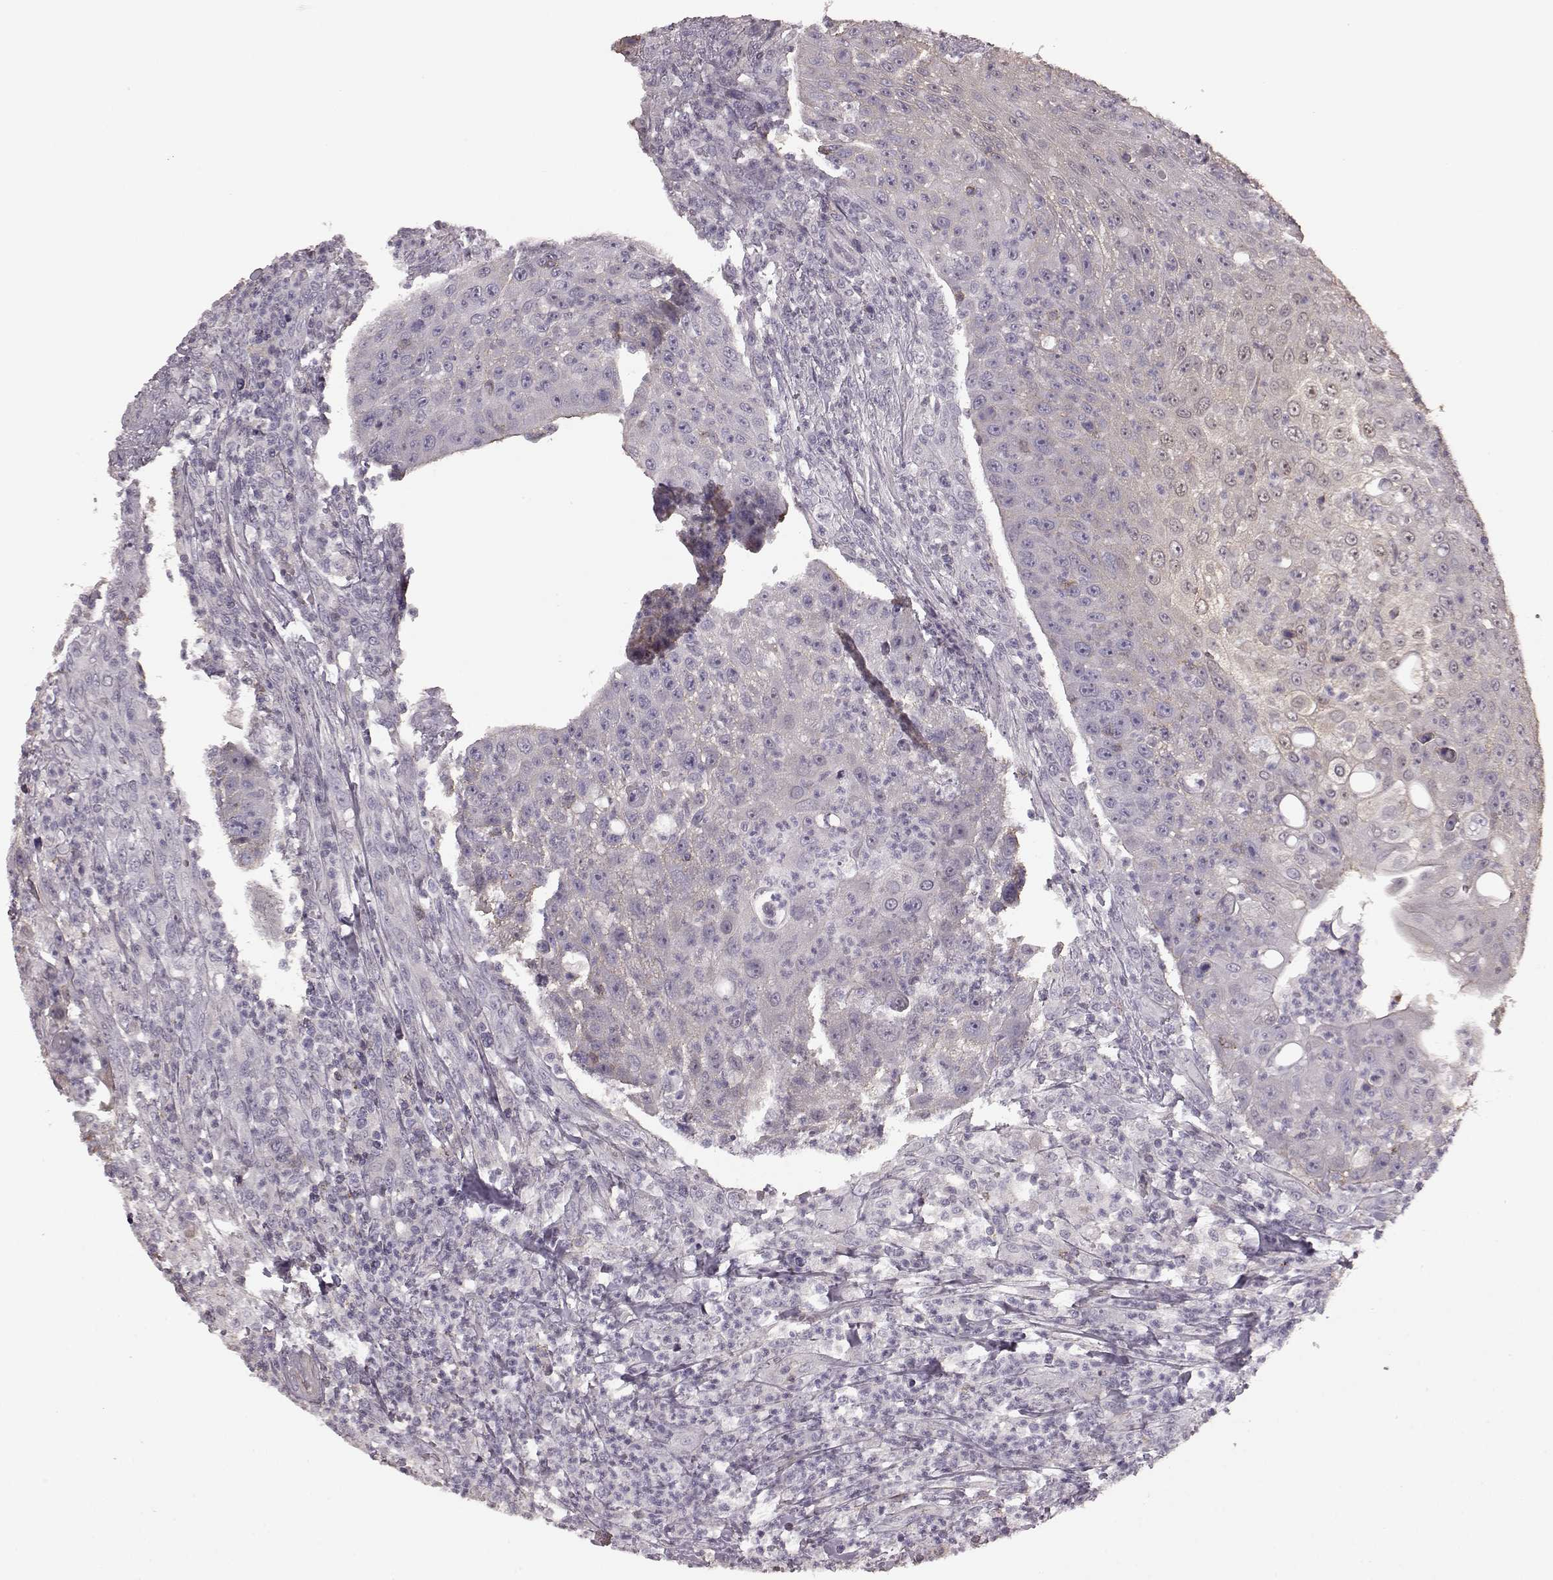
{"staining": {"intensity": "negative", "quantity": "none", "location": "none"}, "tissue": "head and neck cancer", "cell_type": "Tumor cells", "image_type": "cancer", "snomed": [{"axis": "morphology", "description": "Squamous cell carcinoma, NOS"}, {"axis": "topography", "description": "Head-Neck"}], "caption": "Immunohistochemistry of head and neck cancer (squamous cell carcinoma) demonstrates no expression in tumor cells. (DAB immunohistochemistry (IHC), high magnification).", "gene": "PDCD1", "patient": {"sex": "male", "age": 69}}